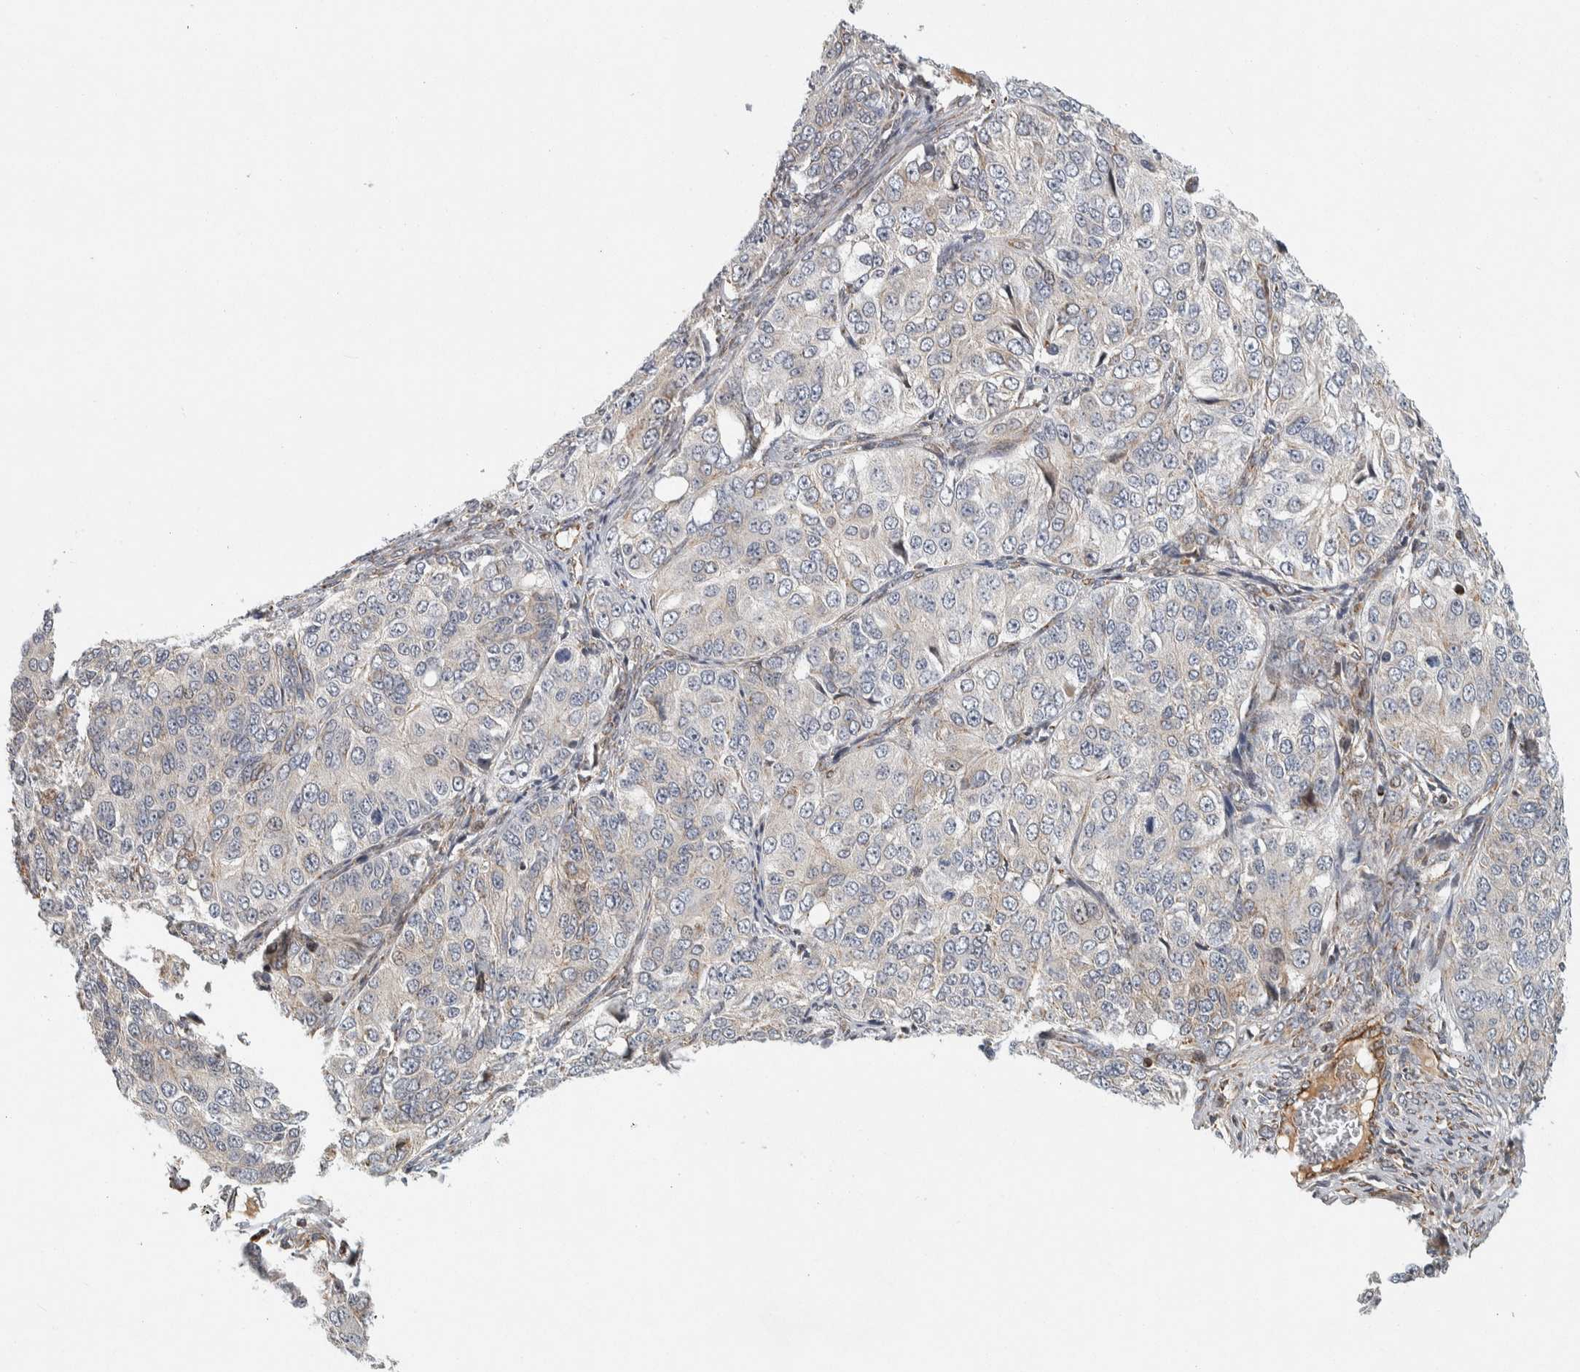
{"staining": {"intensity": "weak", "quantity": "<25%", "location": "cytoplasmic/membranous"}, "tissue": "ovarian cancer", "cell_type": "Tumor cells", "image_type": "cancer", "snomed": [{"axis": "morphology", "description": "Carcinoma, endometroid"}, {"axis": "topography", "description": "Ovary"}], "caption": "Tumor cells are negative for brown protein staining in ovarian cancer.", "gene": "AFP", "patient": {"sex": "female", "age": 51}}